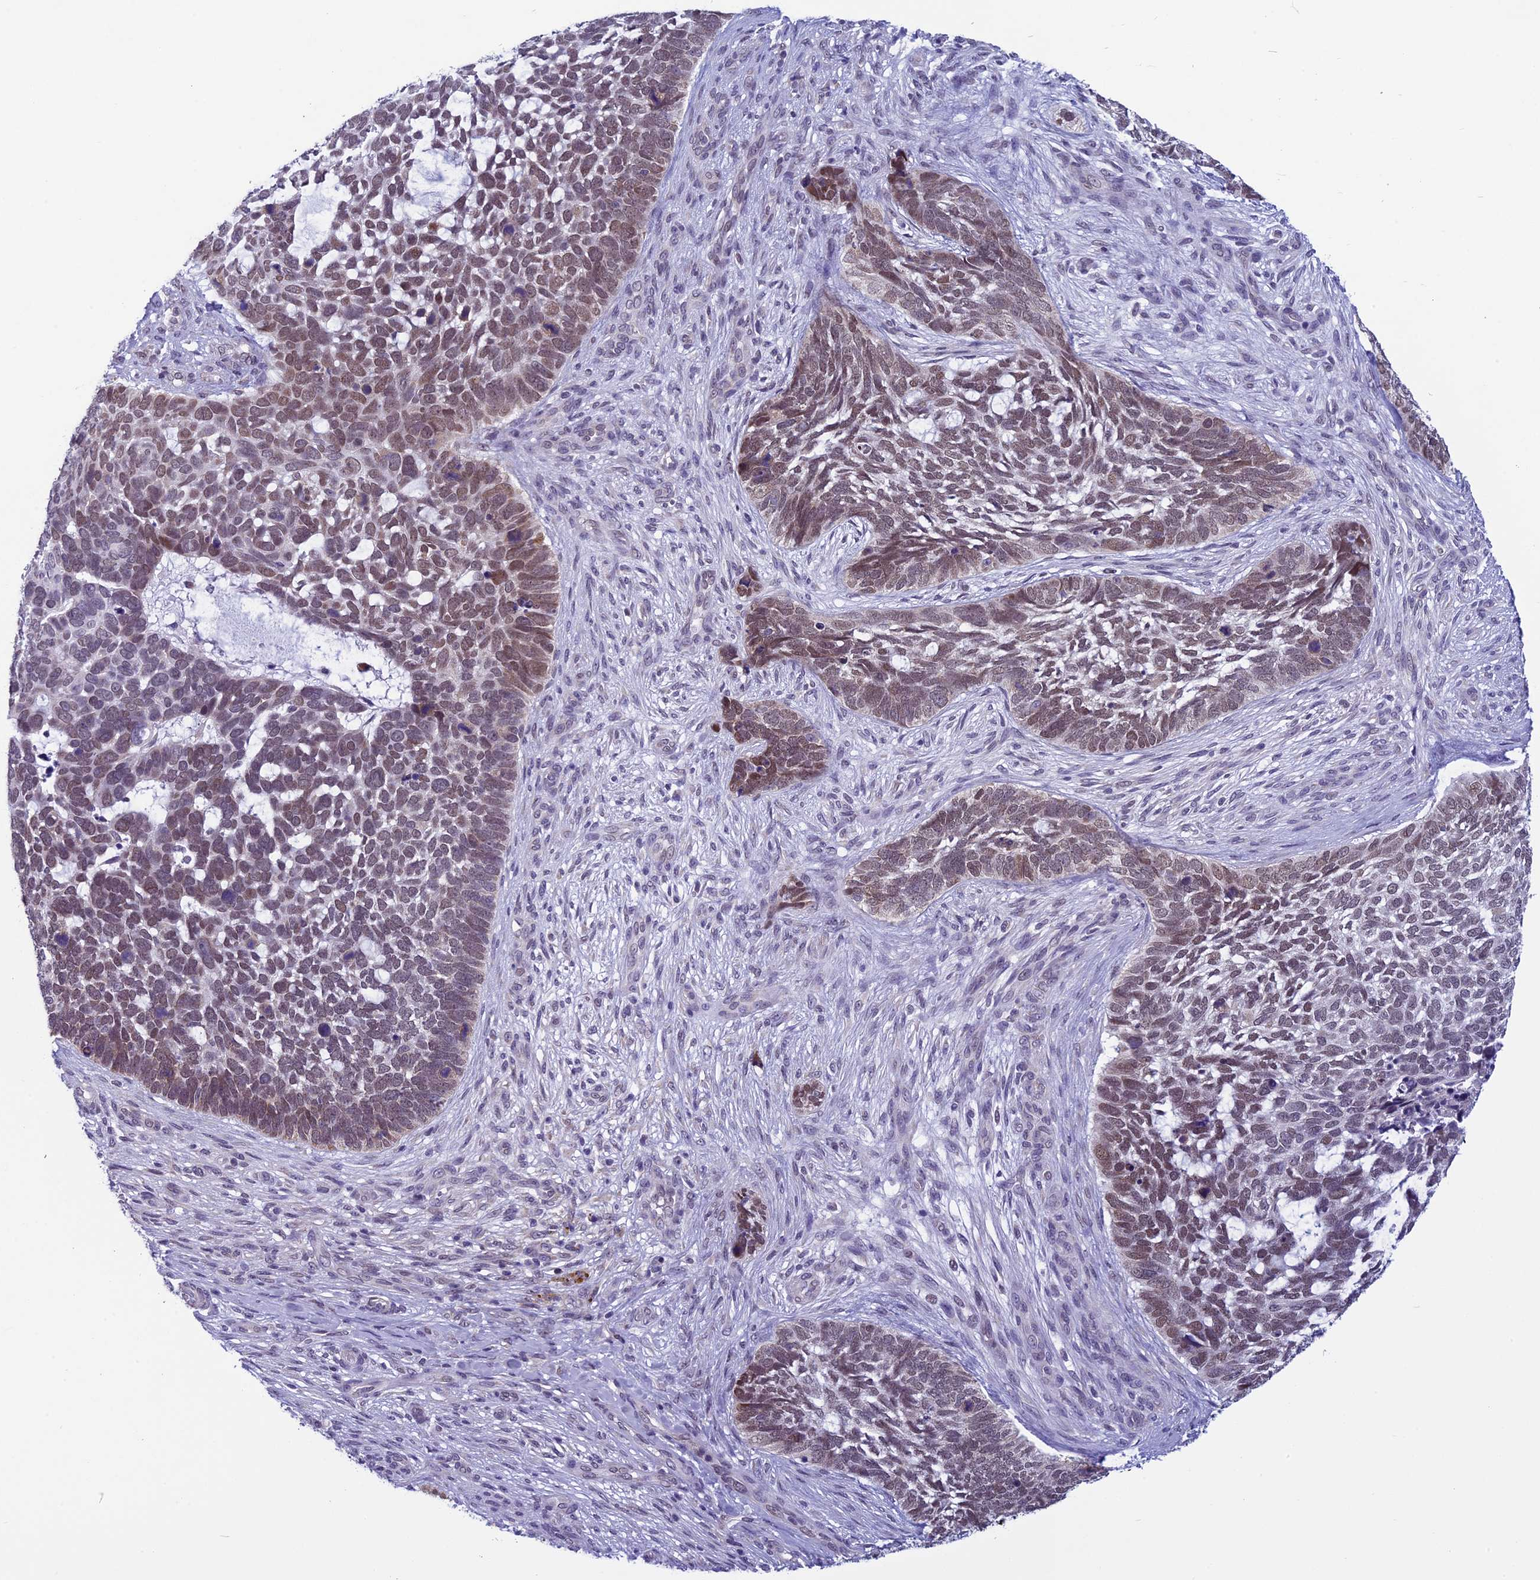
{"staining": {"intensity": "moderate", "quantity": ">75%", "location": "nuclear"}, "tissue": "skin cancer", "cell_type": "Tumor cells", "image_type": "cancer", "snomed": [{"axis": "morphology", "description": "Basal cell carcinoma"}, {"axis": "topography", "description": "Skin"}], "caption": "Immunohistochemistry (IHC) photomicrograph of neoplastic tissue: human skin basal cell carcinoma stained using immunohistochemistry demonstrates medium levels of moderate protein expression localized specifically in the nuclear of tumor cells, appearing as a nuclear brown color.", "gene": "ZNF317", "patient": {"sex": "male", "age": 88}}